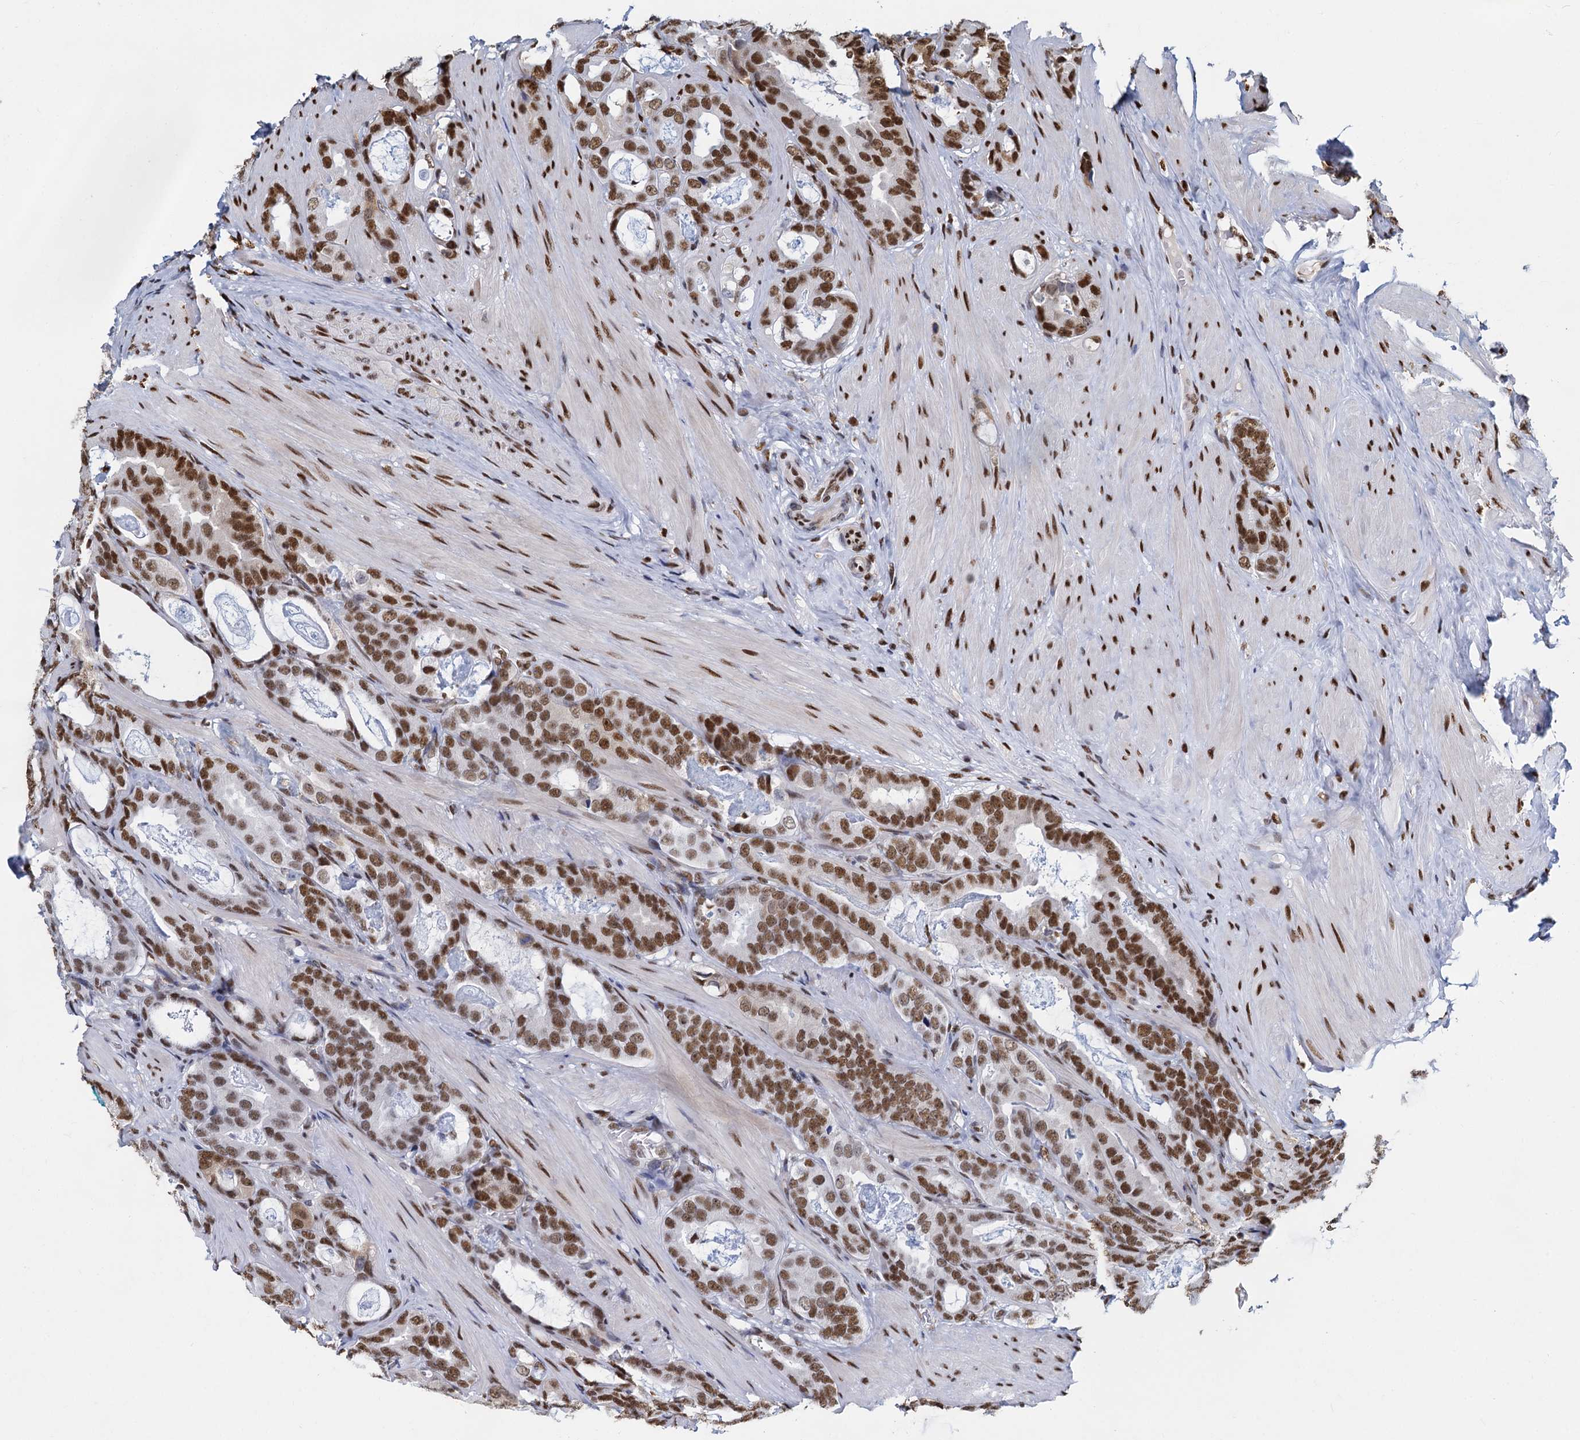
{"staining": {"intensity": "strong", "quantity": ">75%", "location": "nuclear"}, "tissue": "prostate cancer", "cell_type": "Tumor cells", "image_type": "cancer", "snomed": [{"axis": "morphology", "description": "Adenocarcinoma, Low grade"}, {"axis": "topography", "description": "Prostate"}], "caption": "This is an image of immunohistochemistry (IHC) staining of prostate adenocarcinoma (low-grade), which shows strong staining in the nuclear of tumor cells.", "gene": "DCPS", "patient": {"sex": "male", "age": 71}}